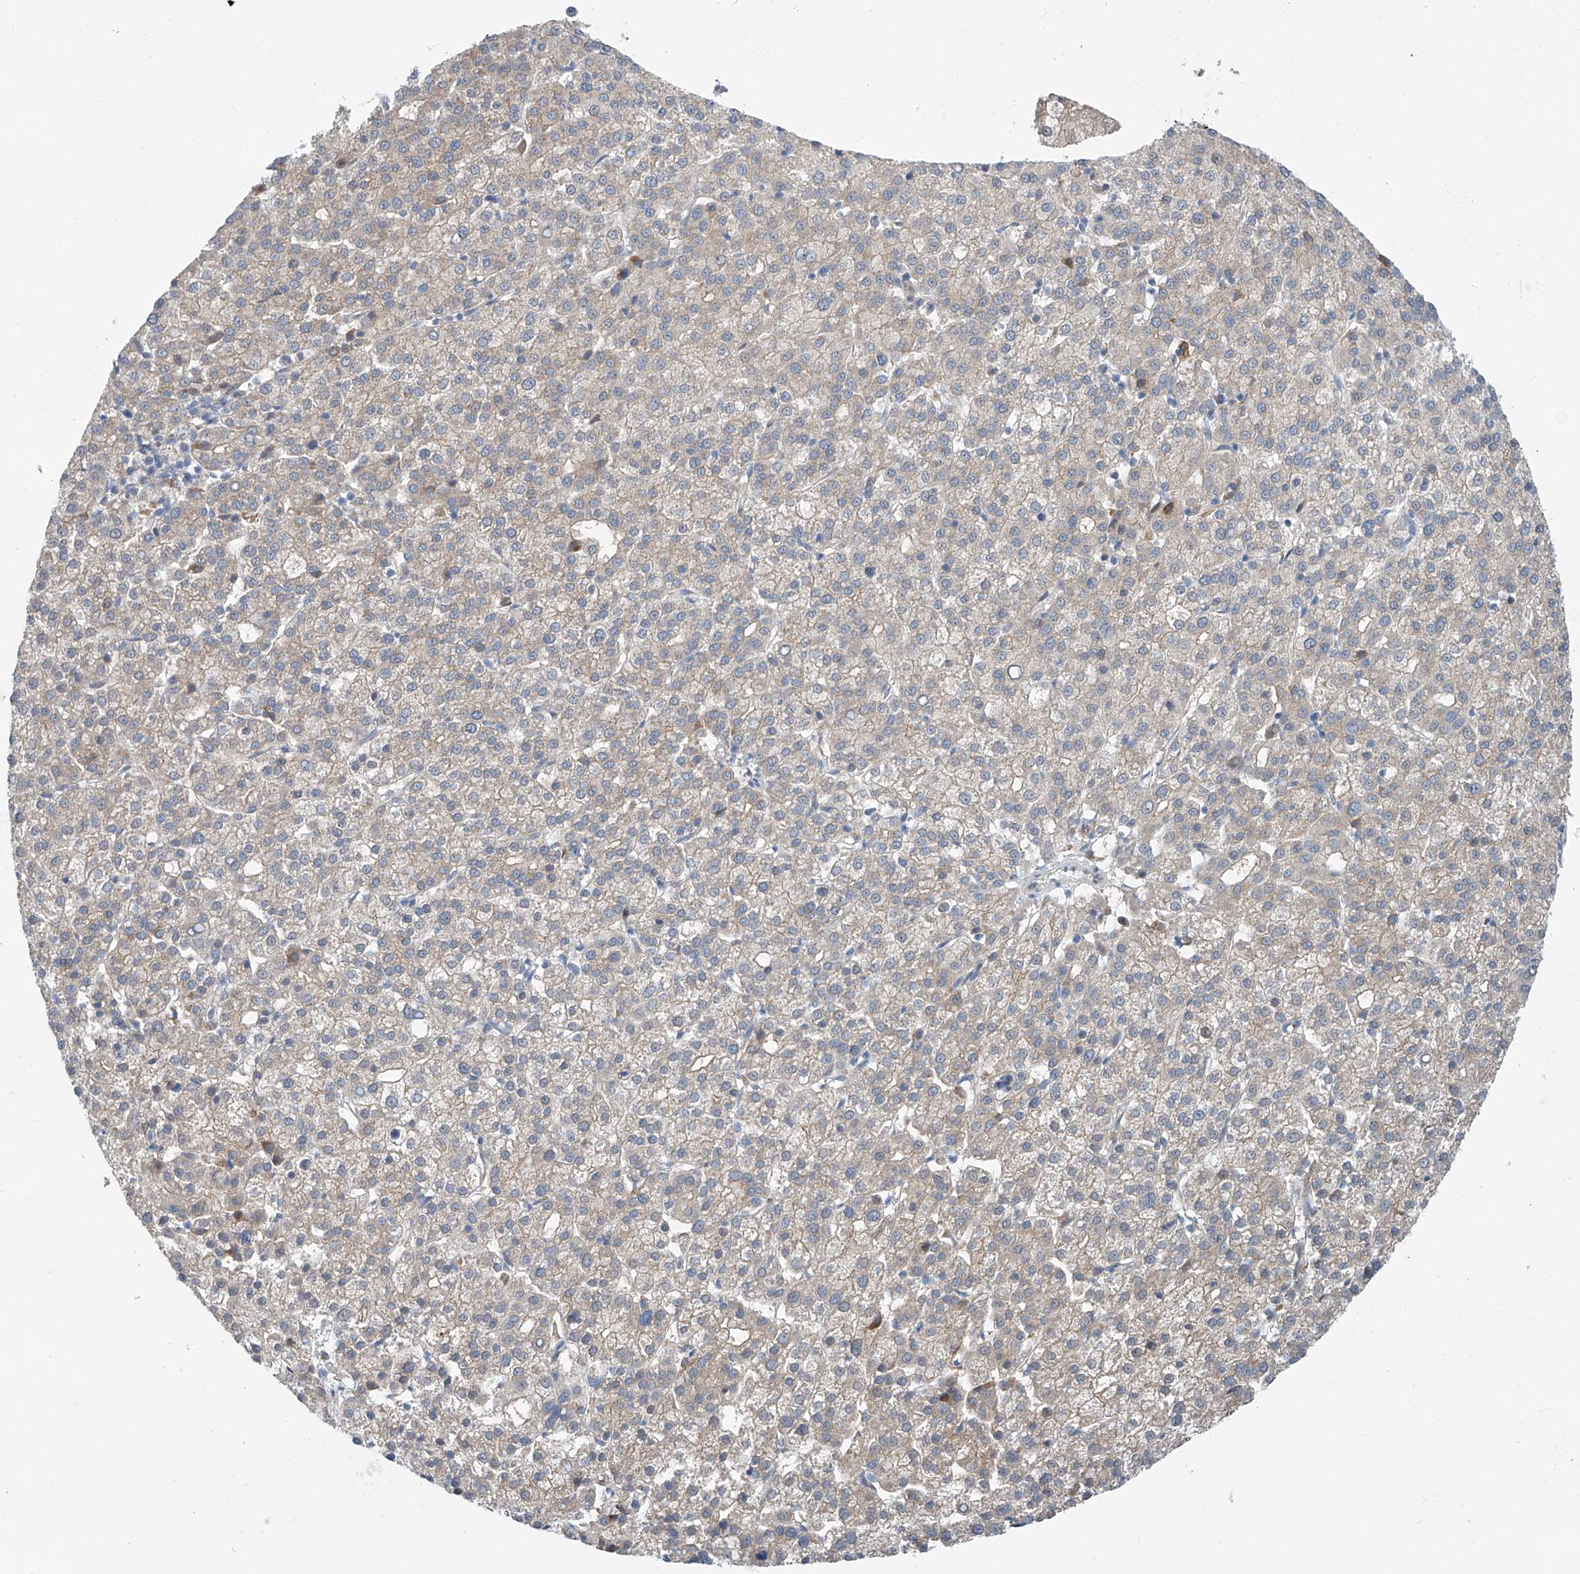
{"staining": {"intensity": "weak", "quantity": "25%-75%", "location": "cytoplasmic/membranous"}, "tissue": "liver cancer", "cell_type": "Tumor cells", "image_type": "cancer", "snomed": [{"axis": "morphology", "description": "Carcinoma, Hepatocellular, NOS"}, {"axis": "topography", "description": "Liver"}], "caption": "Human liver cancer (hepatocellular carcinoma) stained with a protein marker shows weak staining in tumor cells.", "gene": "CLDND1", "patient": {"sex": "female", "age": 58}}